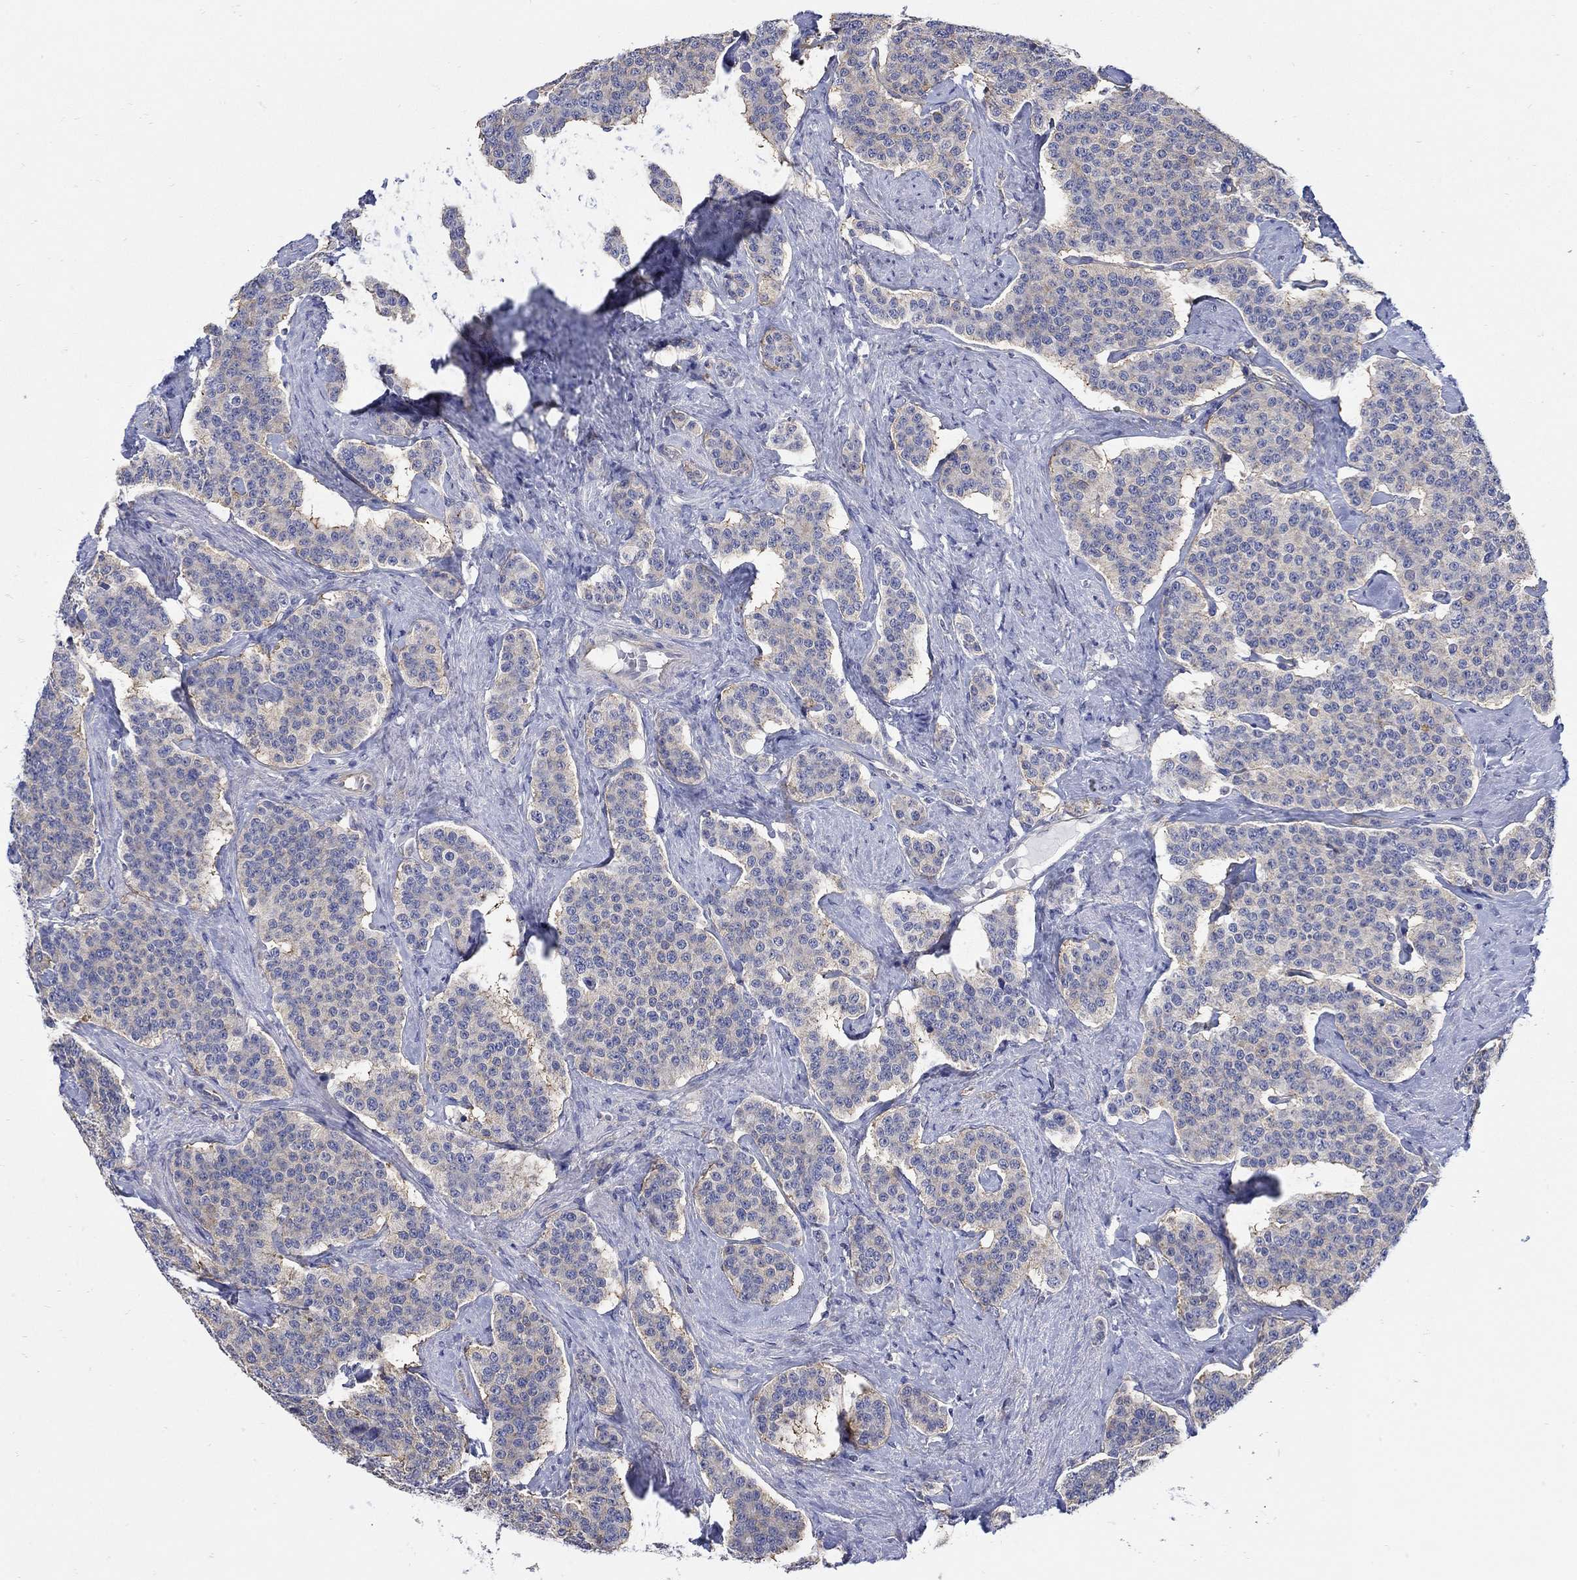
{"staining": {"intensity": "negative", "quantity": "none", "location": "none"}, "tissue": "carcinoid", "cell_type": "Tumor cells", "image_type": "cancer", "snomed": [{"axis": "morphology", "description": "Carcinoid, malignant, NOS"}, {"axis": "topography", "description": "Small intestine"}], "caption": "A high-resolution micrograph shows immunohistochemistry staining of malignant carcinoid, which shows no significant expression in tumor cells.", "gene": "TEKT3", "patient": {"sex": "female", "age": 58}}